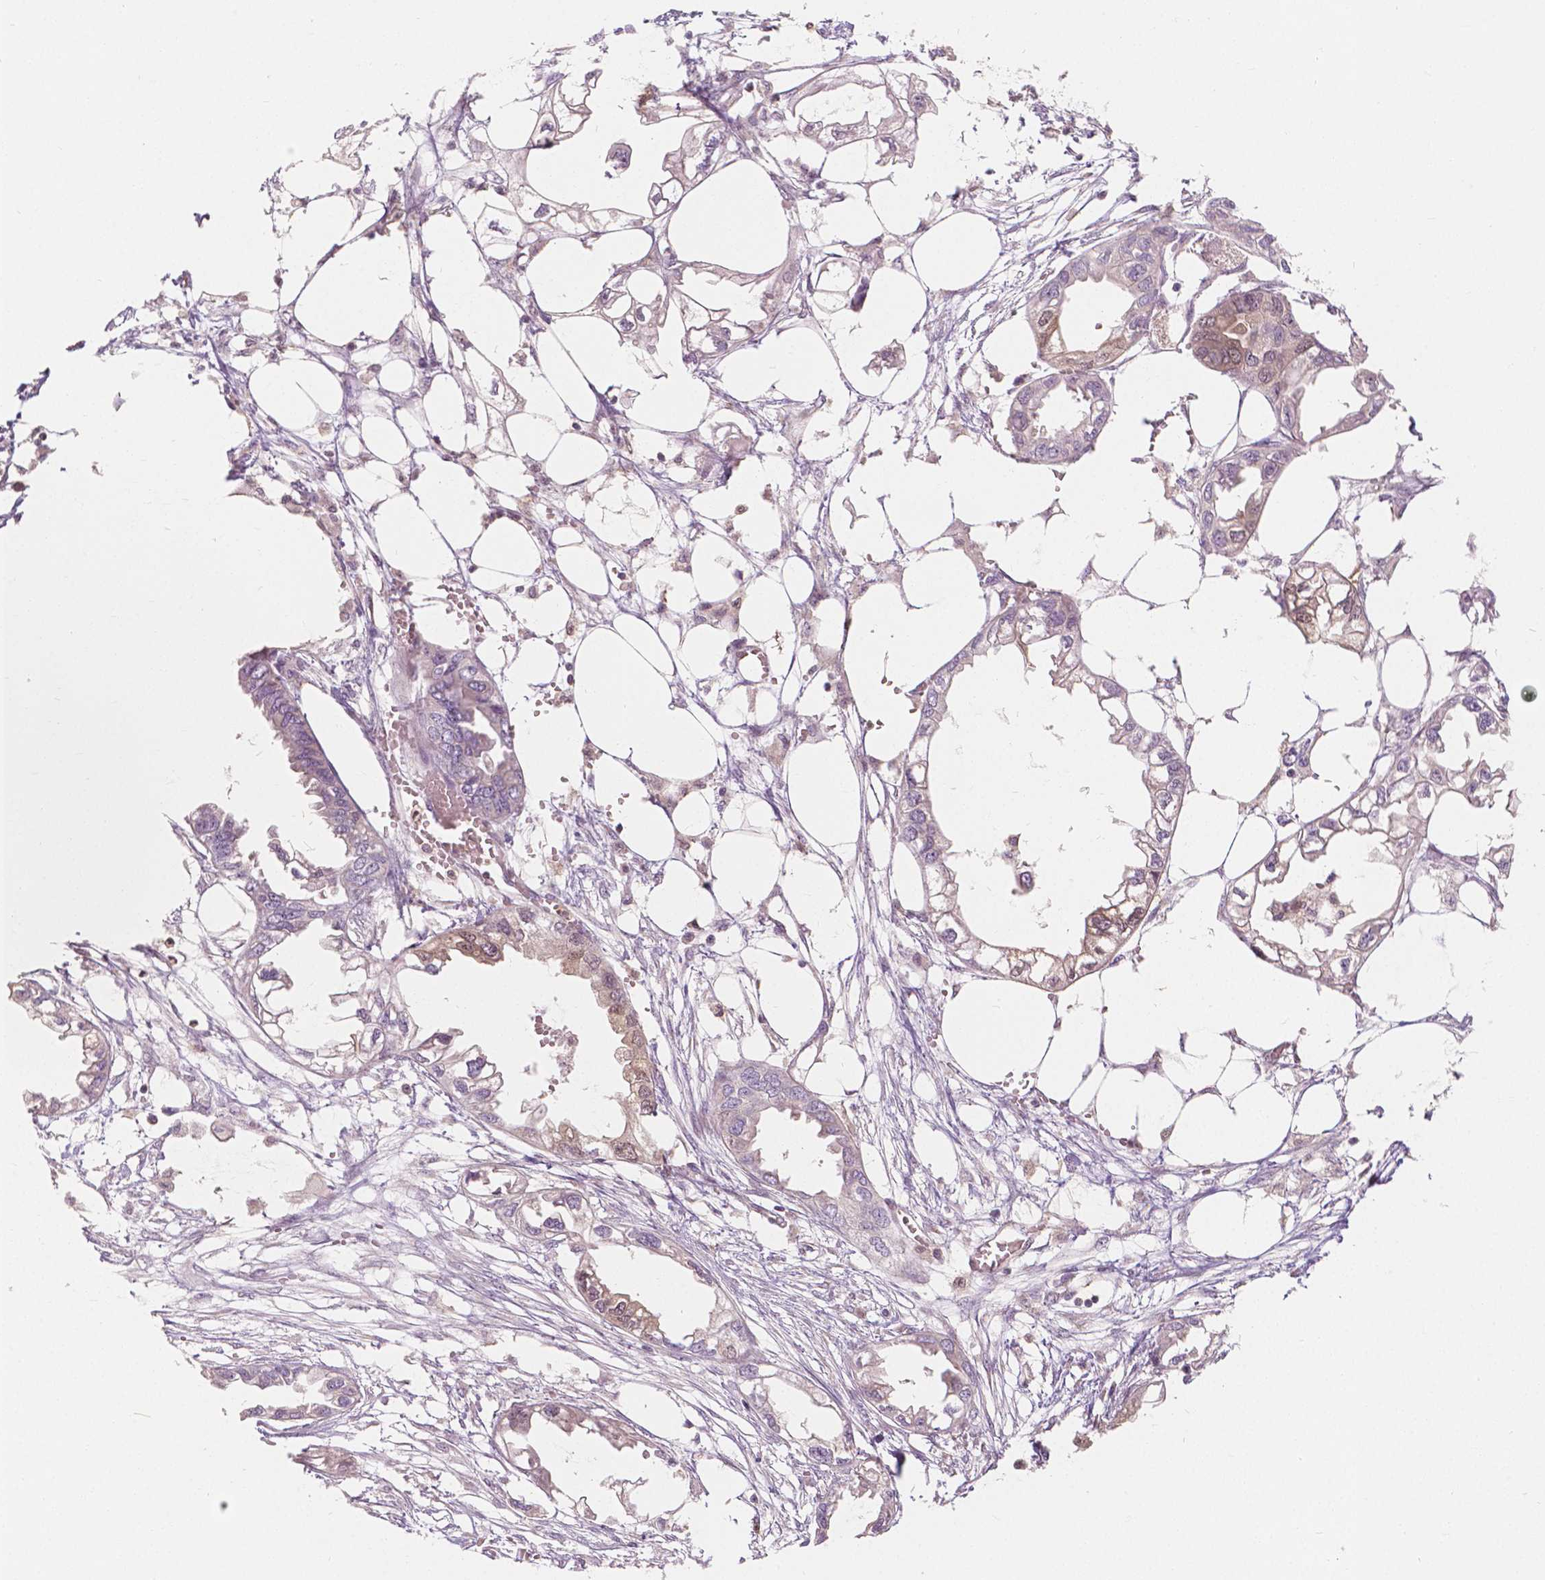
{"staining": {"intensity": "weak", "quantity": "<25%", "location": "cytoplasmic/membranous,nuclear"}, "tissue": "endometrial cancer", "cell_type": "Tumor cells", "image_type": "cancer", "snomed": [{"axis": "morphology", "description": "Adenocarcinoma, NOS"}, {"axis": "morphology", "description": "Adenocarcinoma, metastatic, NOS"}, {"axis": "topography", "description": "Adipose tissue"}, {"axis": "topography", "description": "Endometrium"}], "caption": "IHC of endometrial cancer displays no positivity in tumor cells.", "gene": "NAPRT", "patient": {"sex": "female", "age": 67}}